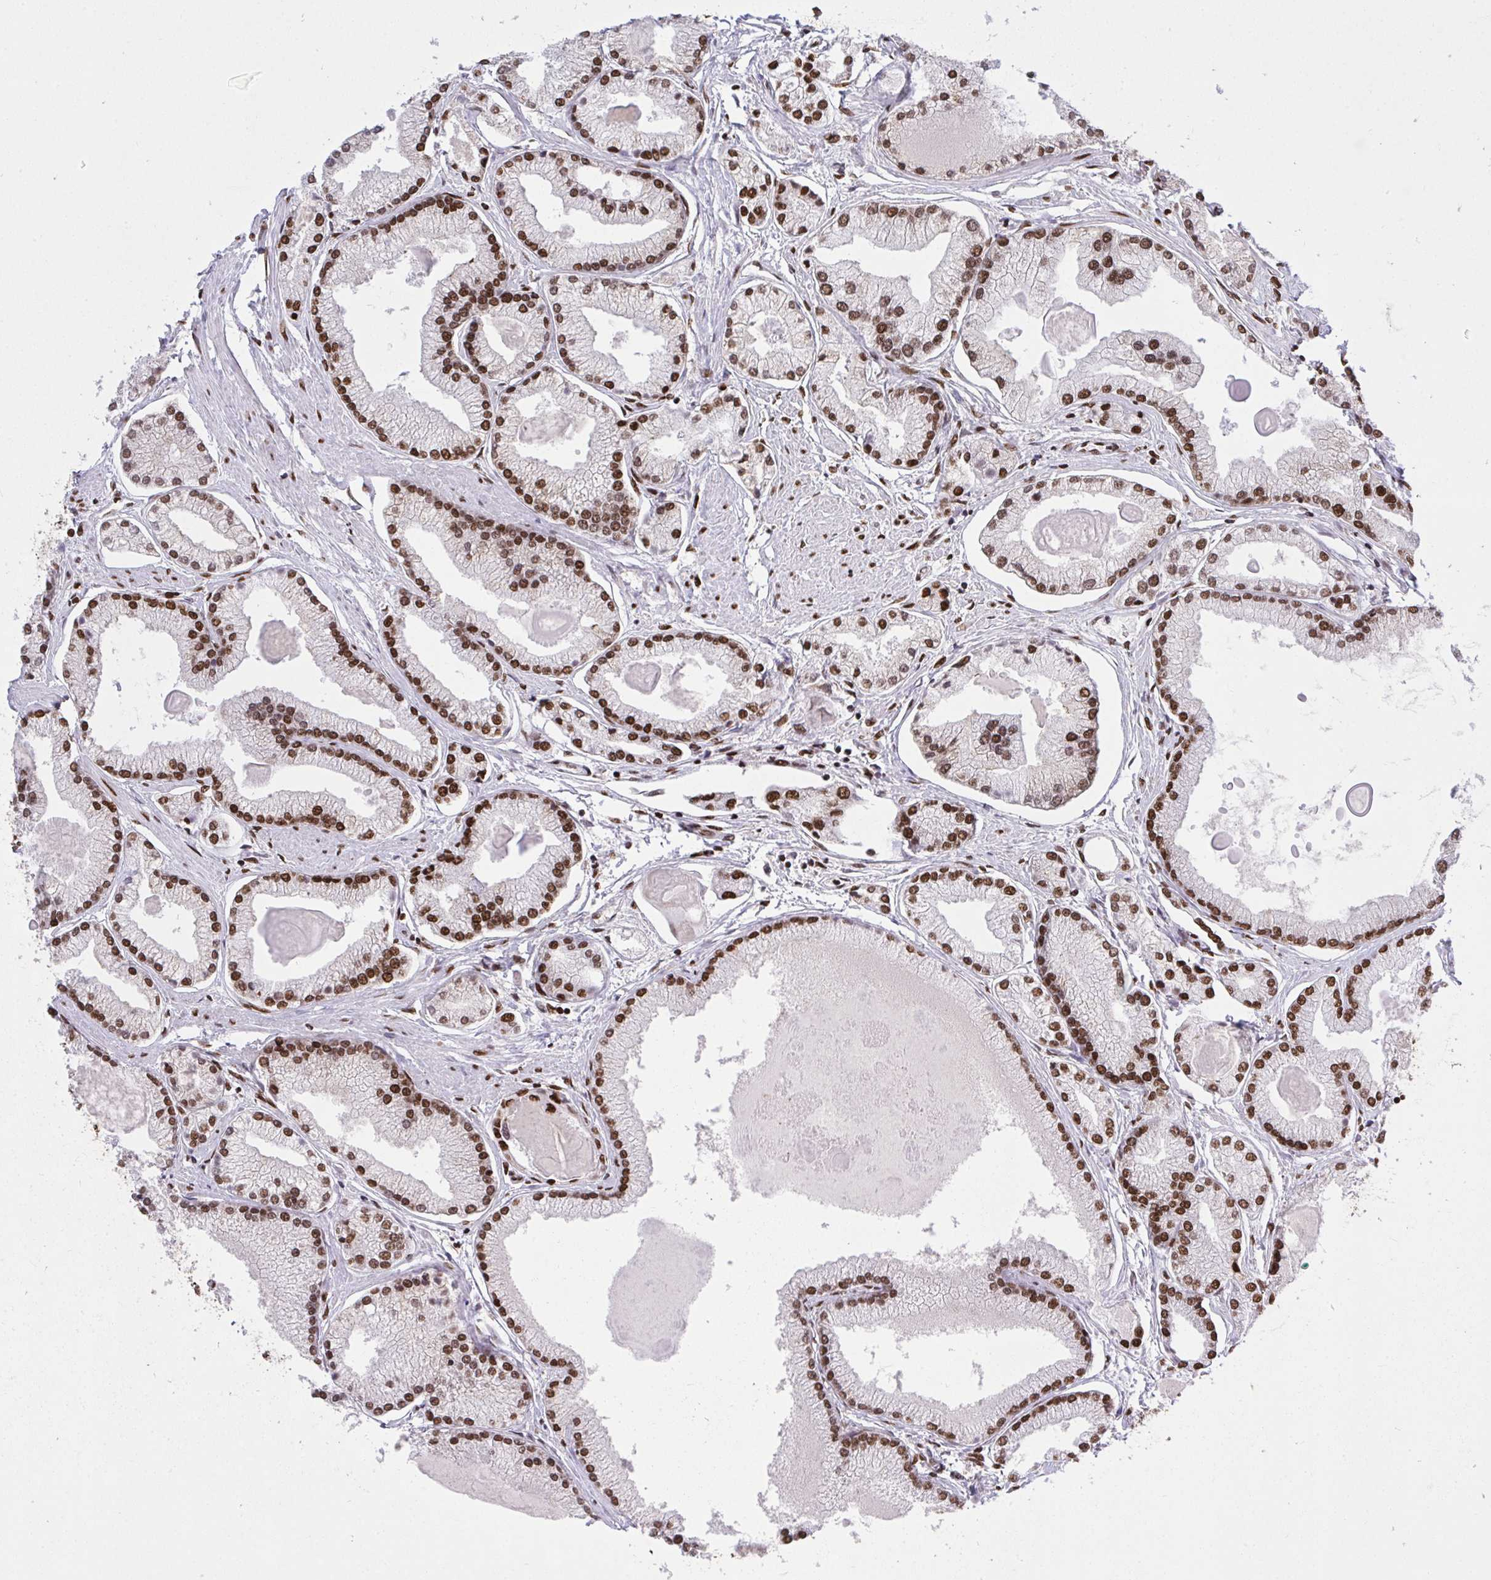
{"staining": {"intensity": "strong", "quantity": ">75%", "location": "nuclear"}, "tissue": "prostate cancer", "cell_type": "Tumor cells", "image_type": "cancer", "snomed": [{"axis": "morphology", "description": "Adenocarcinoma, High grade"}, {"axis": "topography", "description": "Prostate"}], "caption": "Prostate cancer was stained to show a protein in brown. There is high levels of strong nuclear expression in approximately >75% of tumor cells.", "gene": "HNRNPL", "patient": {"sex": "male", "age": 68}}